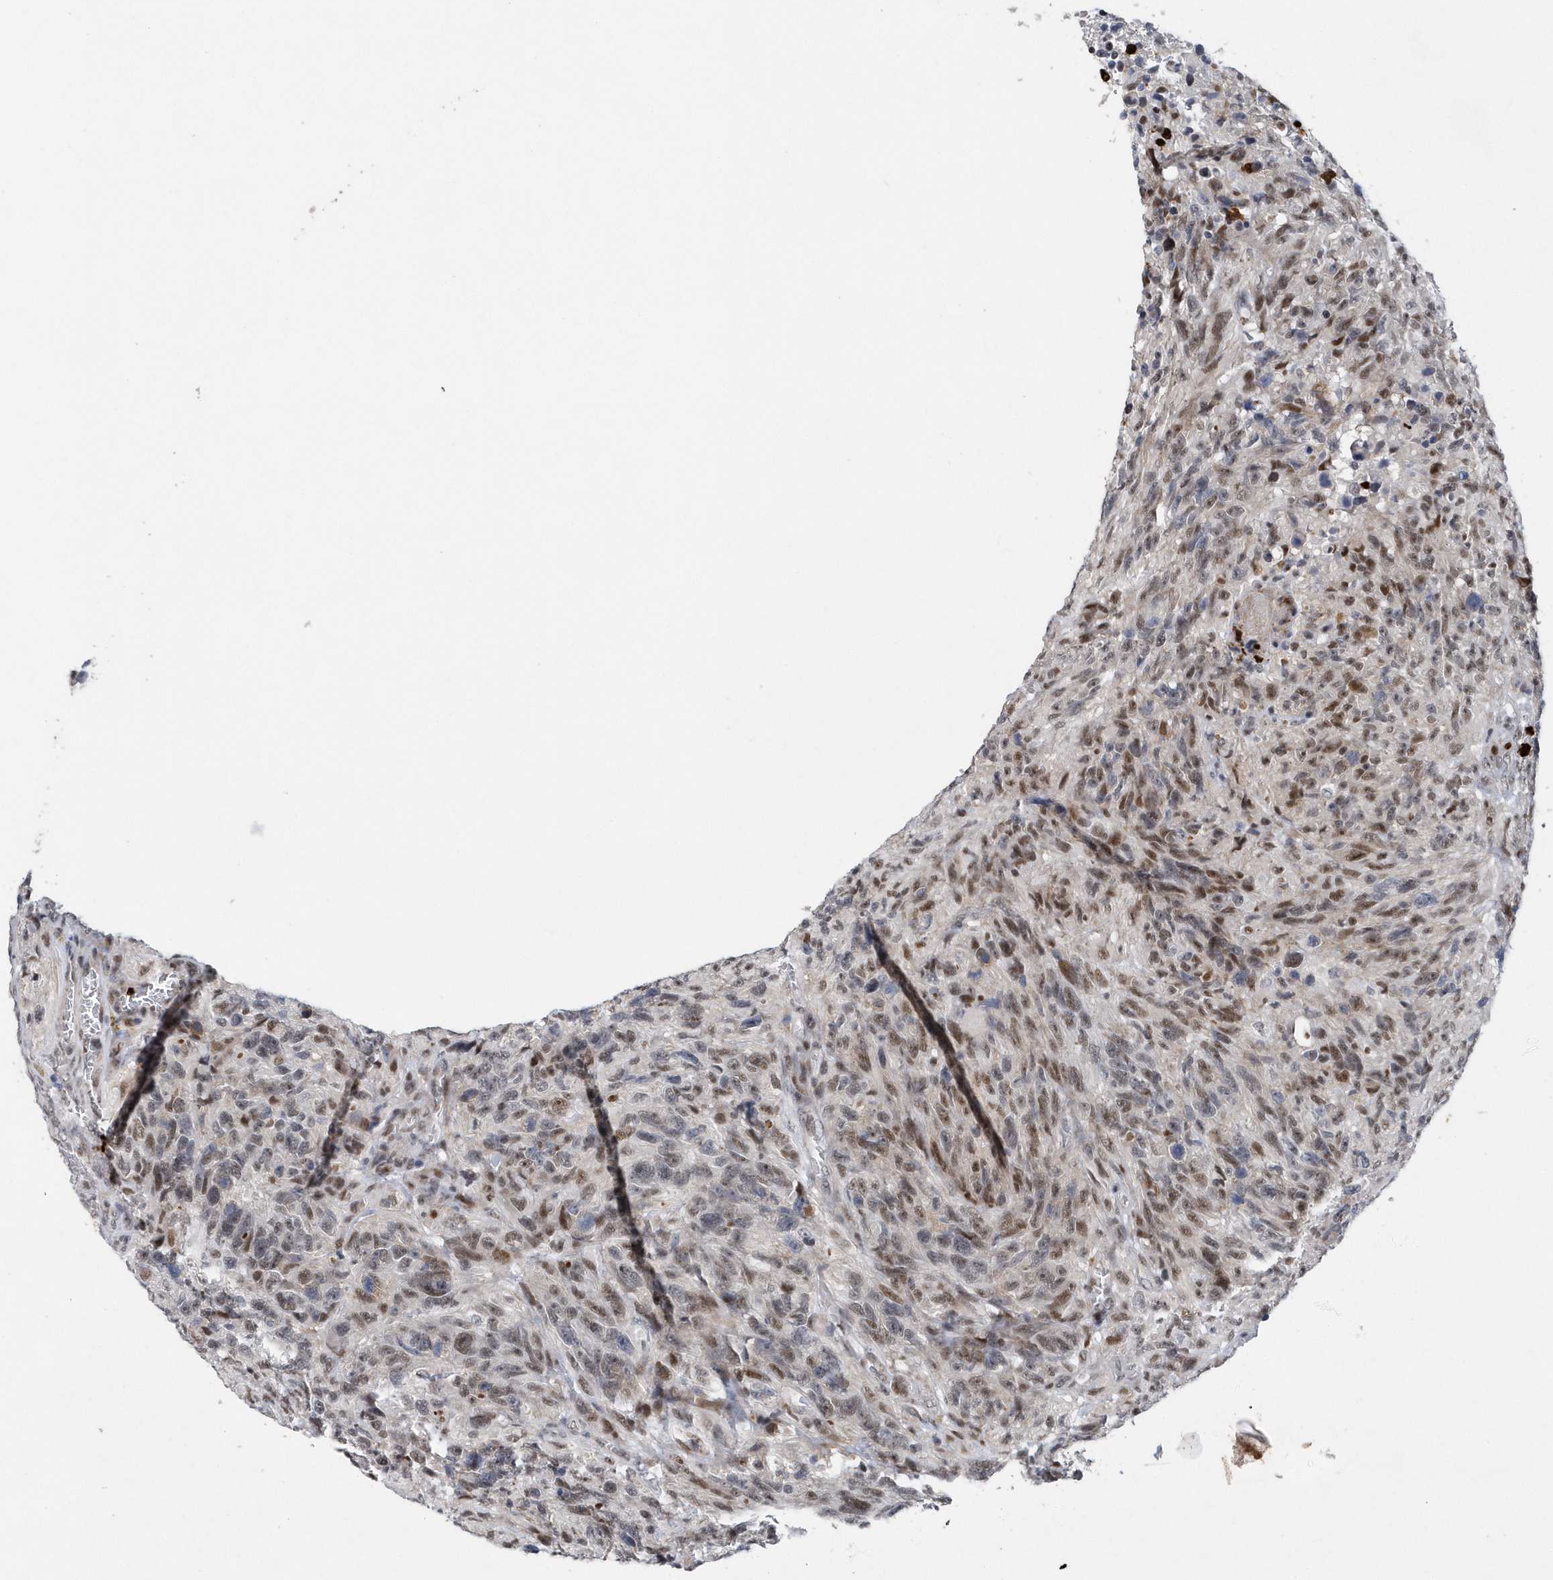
{"staining": {"intensity": "moderate", "quantity": ">75%", "location": "nuclear"}, "tissue": "glioma", "cell_type": "Tumor cells", "image_type": "cancer", "snomed": [{"axis": "morphology", "description": "Glioma, malignant, High grade"}, {"axis": "topography", "description": "Brain"}], "caption": "Tumor cells show medium levels of moderate nuclear staining in about >75% of cells in glioma. The protein is shown in brown color, while the nuclei are stained blue.", "gene": "RPP30", "patient": {"sex": "male", "age": 69}}